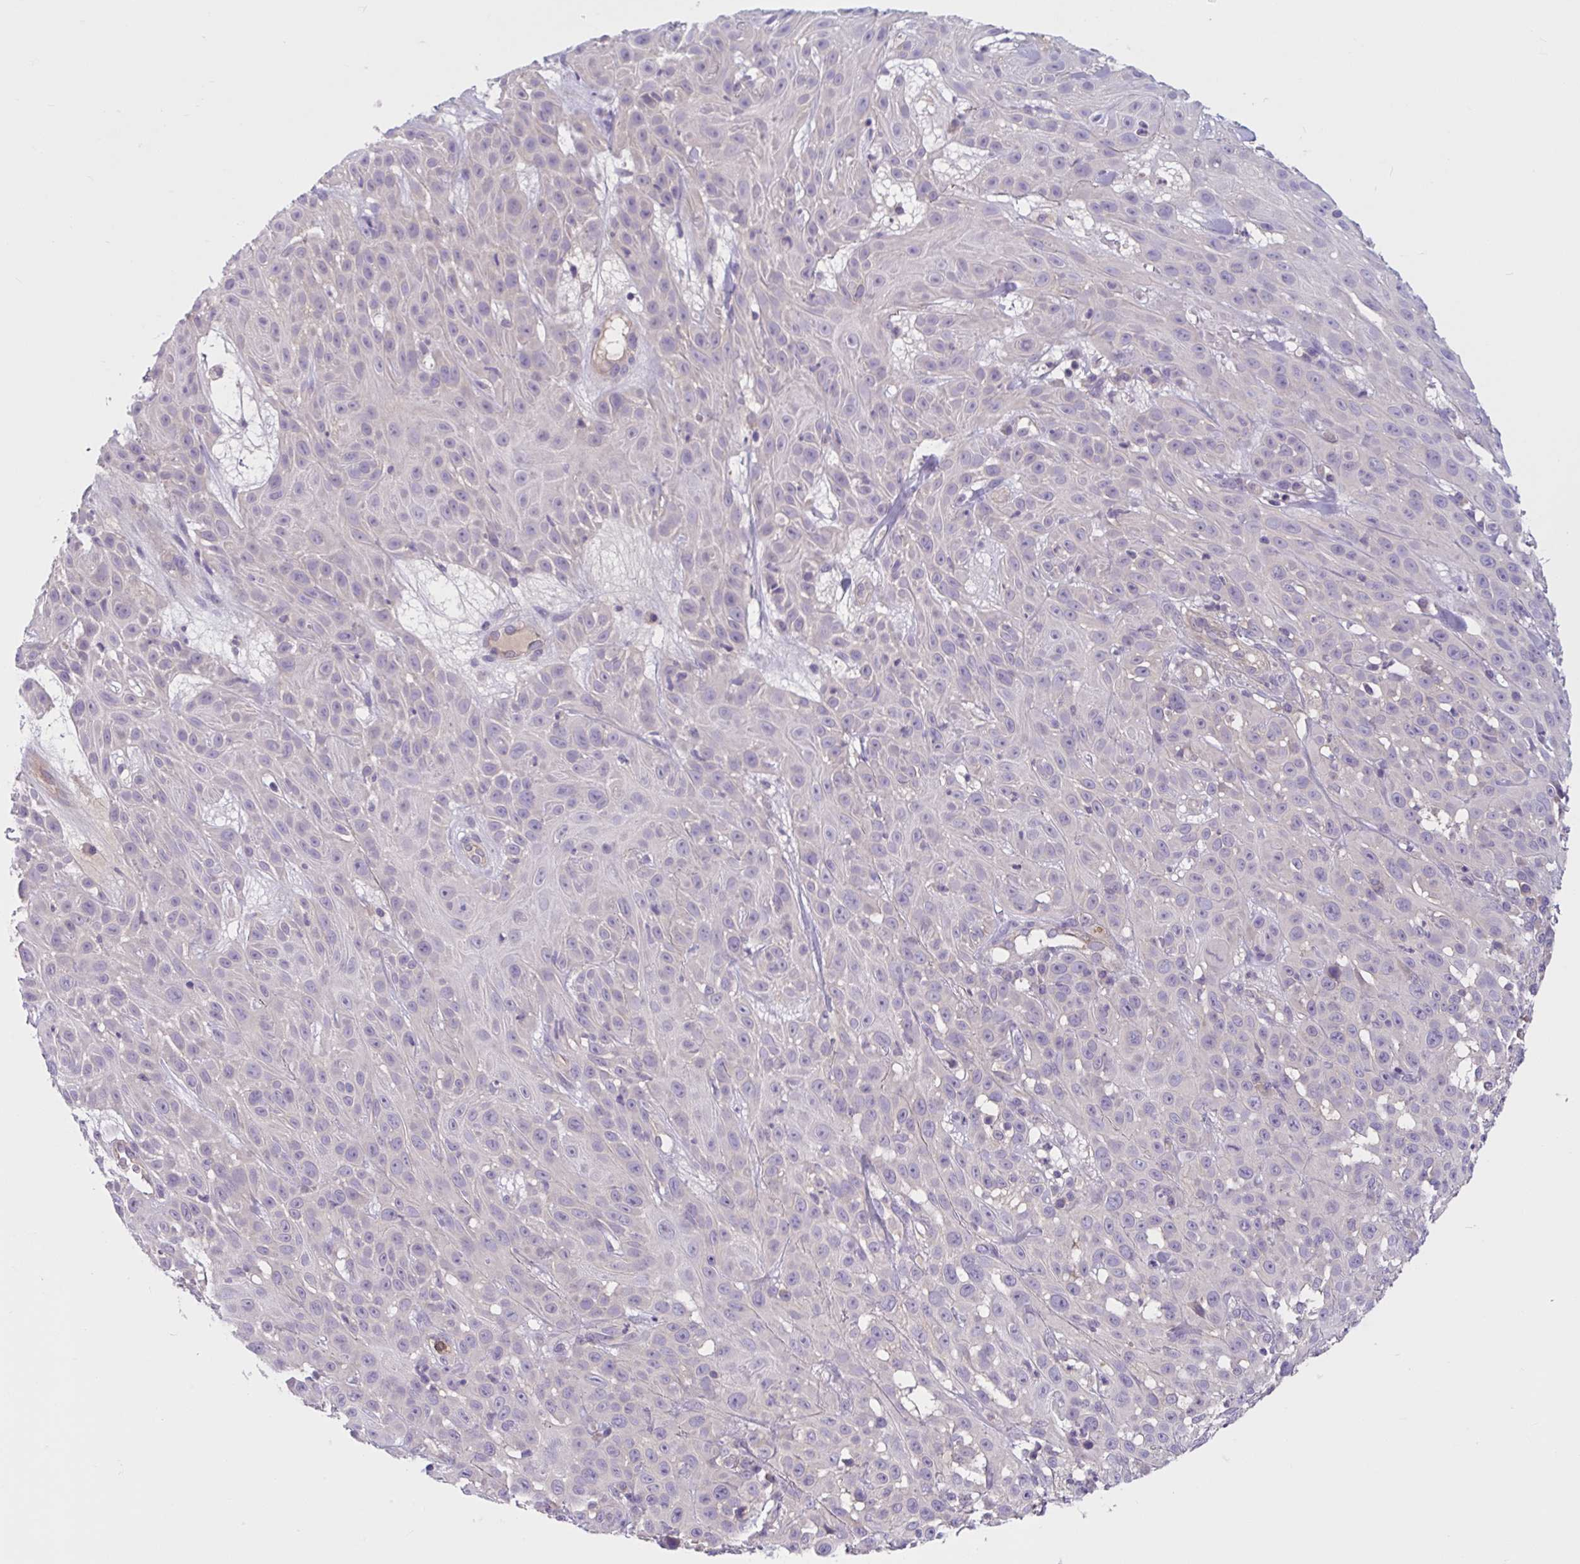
{"staining": {"intensity": "negative", "quantity": "none", "location": "none"}, "tissue": "skin cancer", "cell_type": "Tumor cells", "image_type": "cancer", "snomed": [{"axis": "morphology", "description": "Squamous cell carcinoma, NOS"}, {"axis": "topography", "description": "Skin"}], "caption": "The image reveals no staining of tumor cells in skin squamous cell carcinoma.", "gene": "WNT9B", "patient": {"sex": "male", "age": 82}}